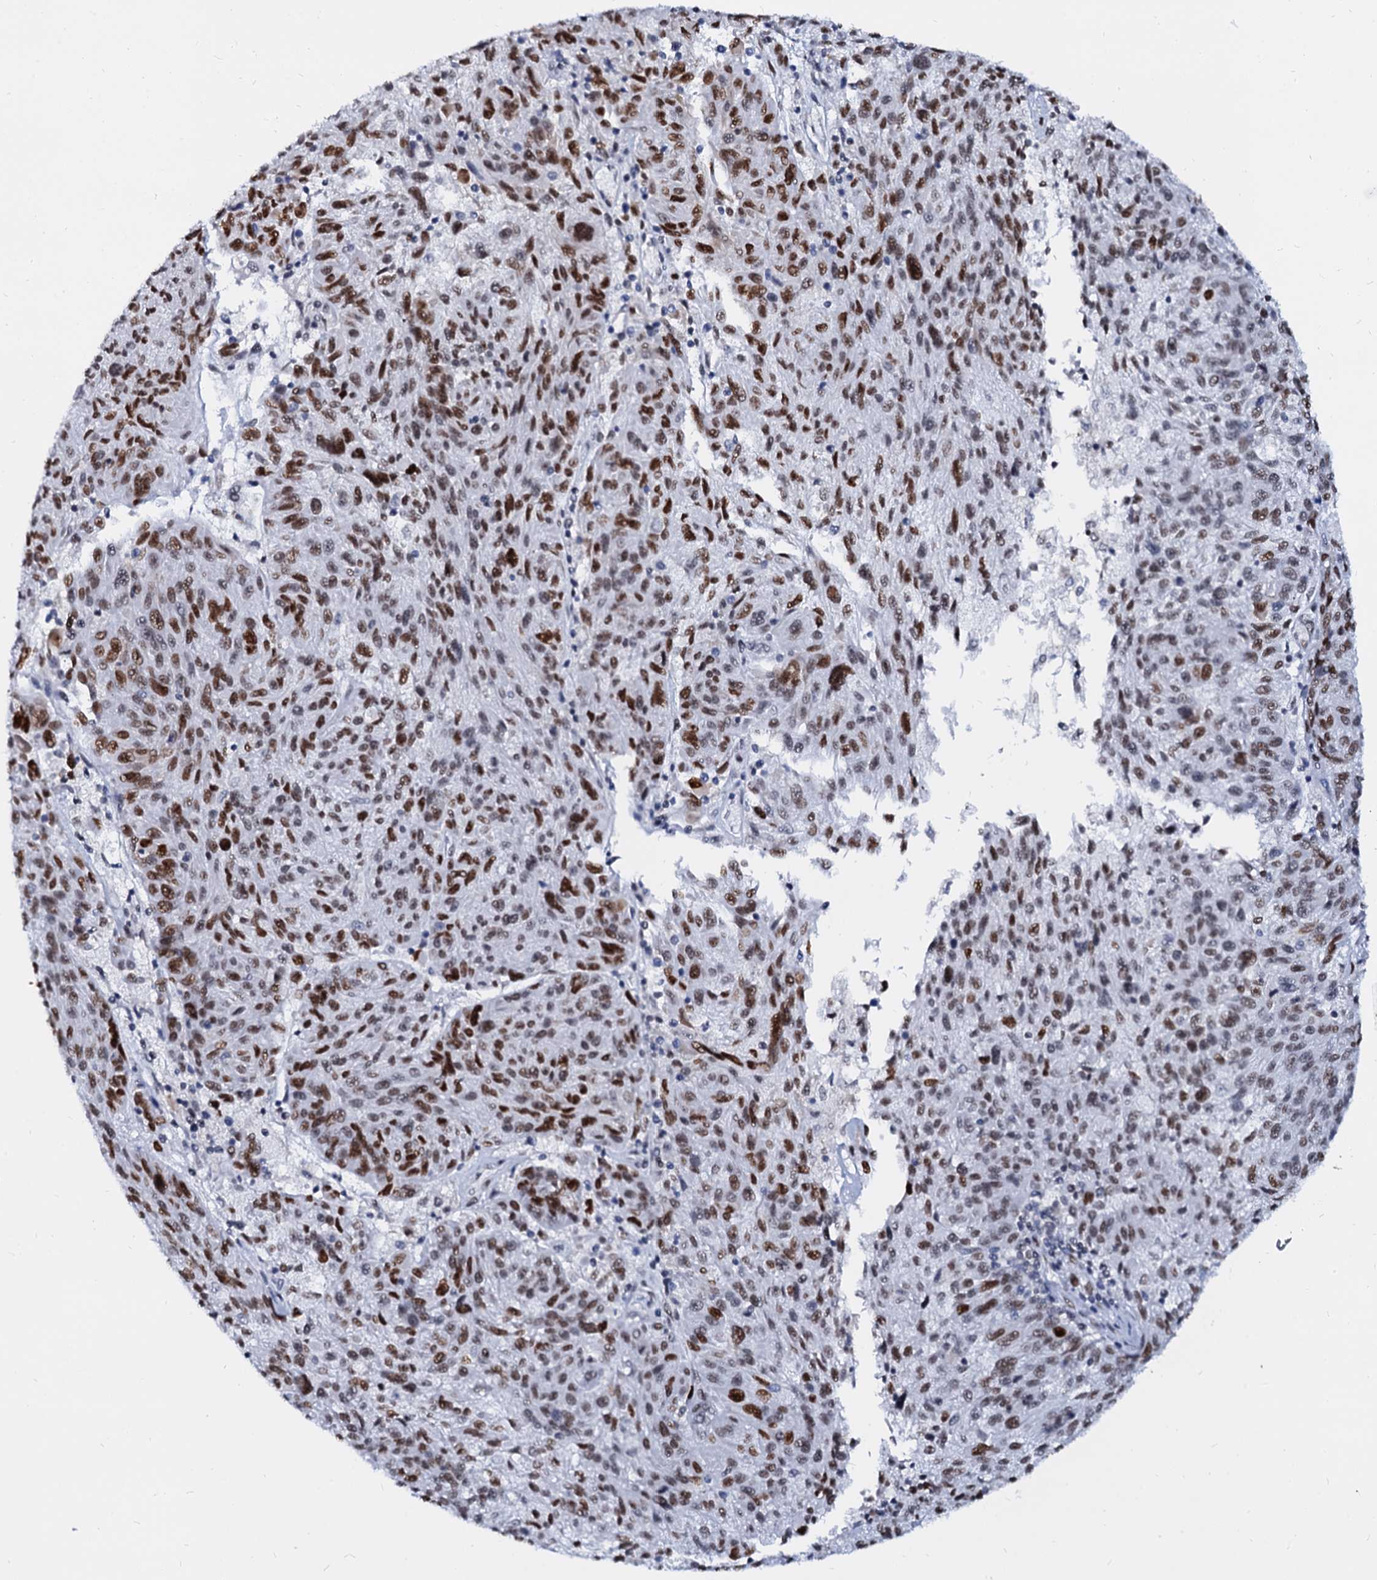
{"staining": {"intensity": "strong", "quantity": ">75%", "location": "nuclear"}, "tissue": "melanoma", "cell_type": "Tumor cells", "image_type": "cancer", "snomed": [{"axis": "morphology", "description": "Malignant melanoma, NOS"}, {"axis": "topography", "description": "Skin"}], "caption": "This photomicrograph exhibits immunohistochemistry (IHC) staining of human malignant melanoma, with high strong nuclear staining in about >75% of tumor cells.", "gene": "CMAS", "patient": {"sex": "male", "age": 53}}